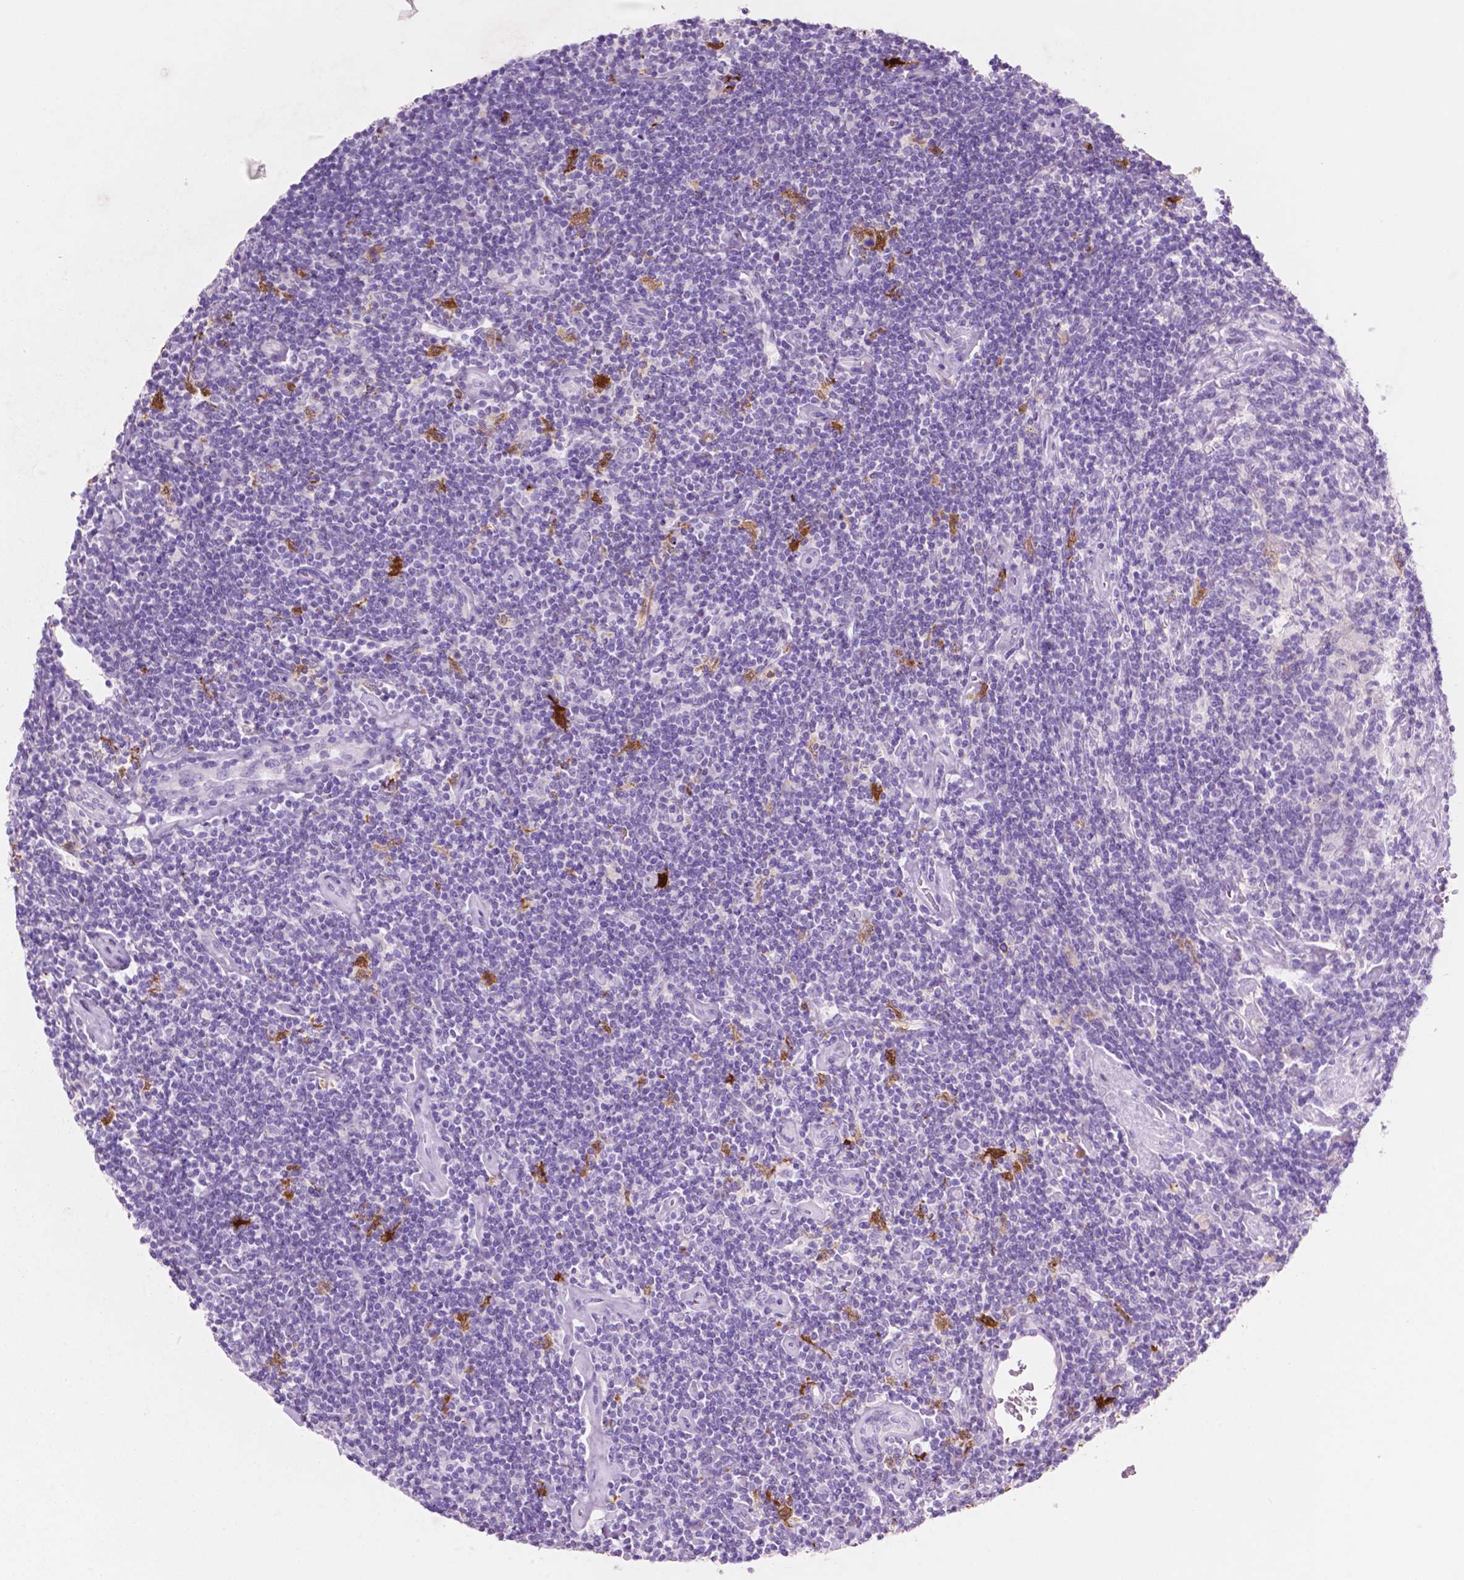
{"staining": {"intensity": "negative", "quantity": "none", "location": "none"}, "tissue": "lymphoma", "cell_type": "Tumor cells", "image_type": "cancer", "snomed": [{"axis": "morphology", "description": "Hodgkin's disease, NOS"}, {"axis": "topography", "description": "Lymph node"}], "caption": "IHC of human lymphoma exhibits no positivity in tumor cells. The staining was performed using DAB to visualize the protein expression in brown, while the nuclei were stained in blue with hematoxylin (Magnification: 20x).", "gene": "IDO1", "patient": {"sex": "male", "age": 40}}